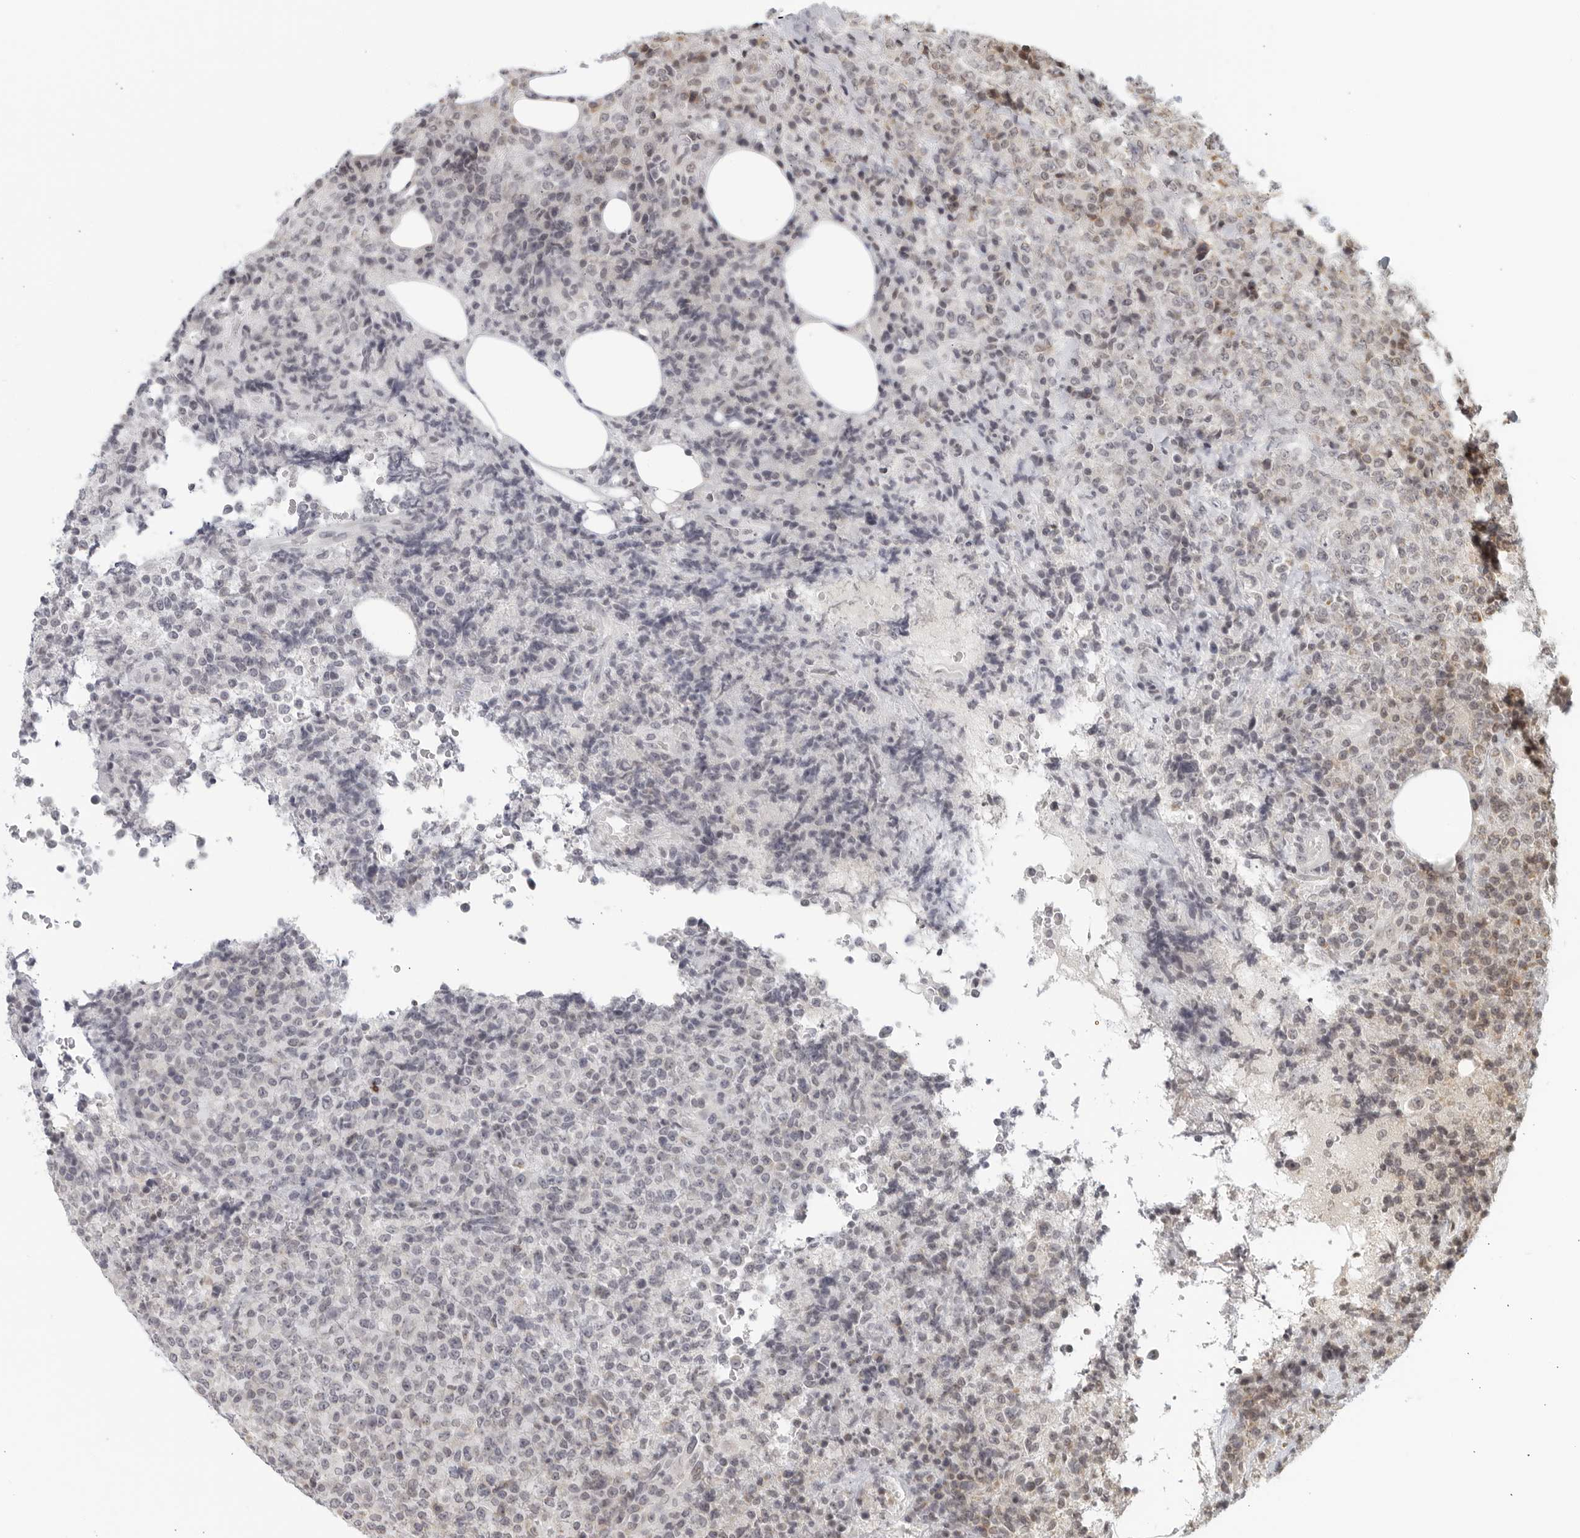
{"staining": {"intensity": "negative", "quantity": "none", "location": "none"}, "tissue": "lymphoma", "cell_type": "Tumor cells", "image_type": "cancer", "snomed": [{"axis": "morphology", "description": "Malignant lymphoma, non-Hodgkin's type, High grade"}, {"axis": "topography", "description": "Lymph node"}], "caption": "An immunohistochemistry photomicrograph of high-grade malignant lymphoma, non-Hodgkin's type is shown. There is no staining in tumor cells of high-grade malignant lymphoma, non-Hodgkin's type.", "gene": "RAB11FIP3", "patient": {"sex": "male", "age": 13}}